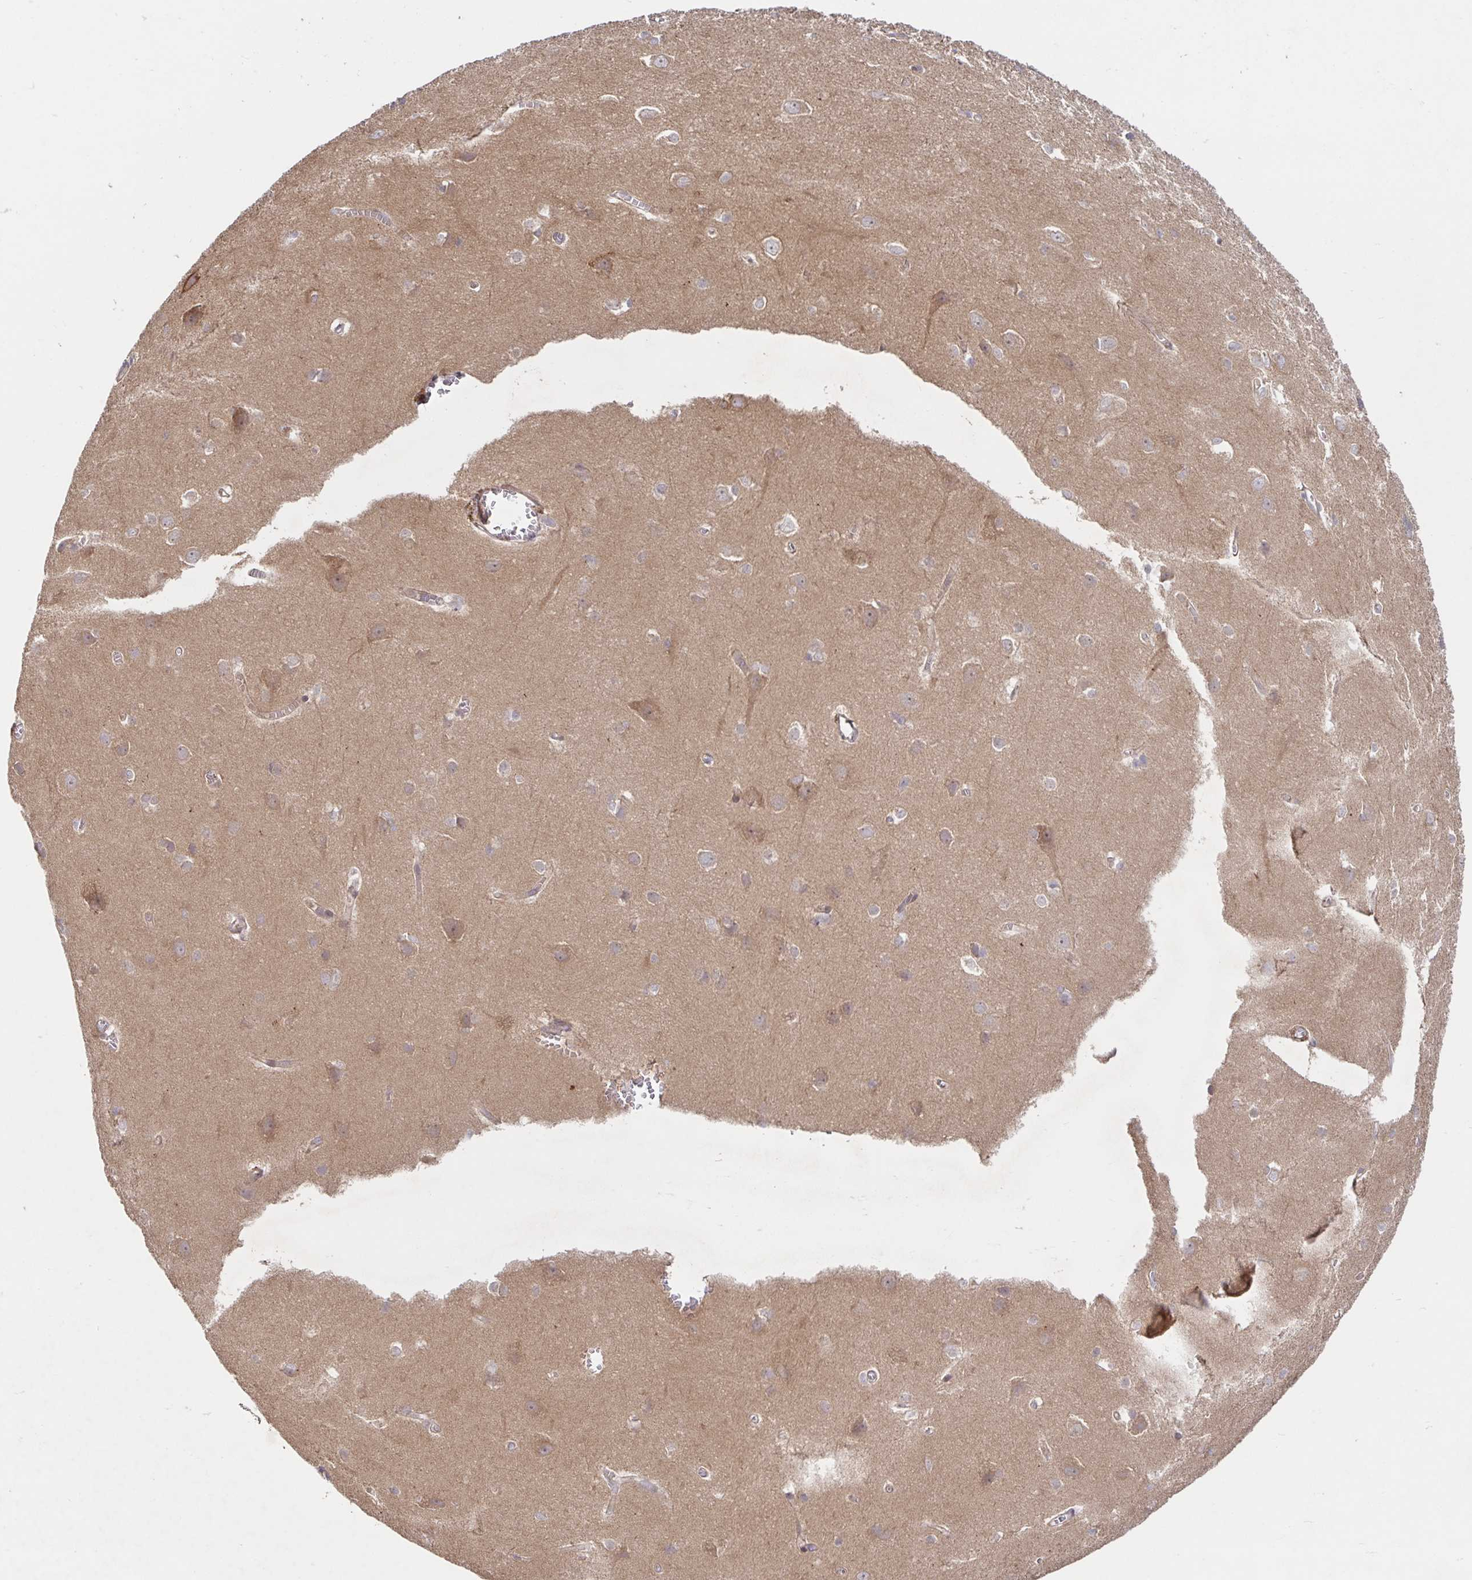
{"staining": {"intensity": "weak", "quantity": "25%-75%", "location": "cytoplasmic/membranous"}, "tissue": "cerebral cortex", "cell_type": "Endothelial cells", "image_type": "normal", "snomed": [{"axis": "morphology", "description": "Normal tissue, NOS"}, {"axis": "topography", "description": "Cerebral cortex"}], "caption": "The immunohistochemical stain labels weak cytoplasmic/membranous expression in endothelial cells of normal cerebral cortex.", "gene": "AACS", "patient": {"sex": "male", "age": 37}}